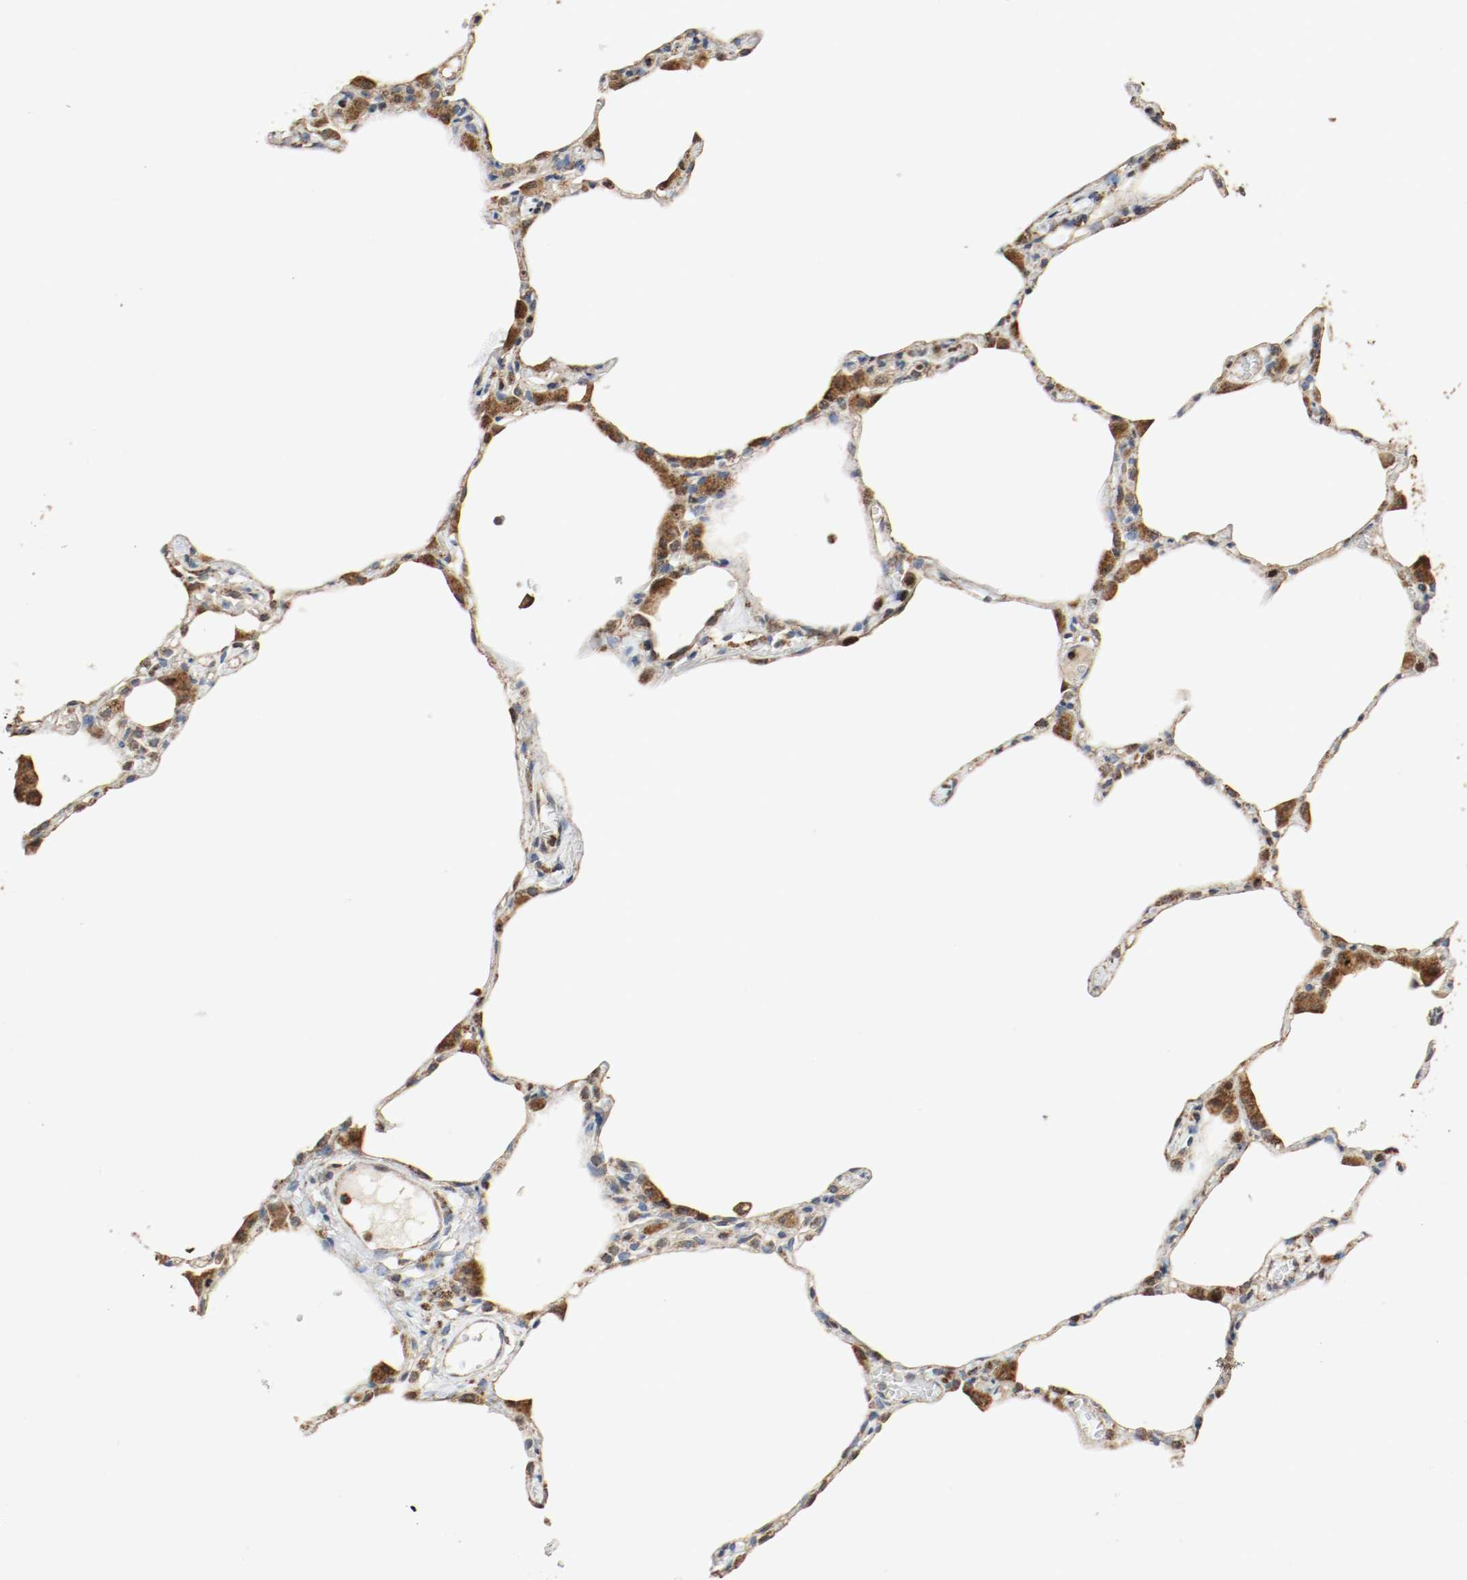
{"staining": {"intensity": "moderate", "quantity": "25%-75%", "location": "cytoplasmic/membranous,nuclear"}, "tissue": "lung", "cell_type": "Alveolar cells", "image_type": "normal", "snomed": [{"axis": "morphology", "description": "Normal tissue, NOS"}, {"axis": "topography", "description": "Lung"}], "caption": "DAB immunohistochemical staining of unremarkable lung reveals moderate cytoplasmic/membranous,nuclear protein staining in approximately 25%-75% of alveolar cells.", "gene": "ALDH4A1", "patient": {"sex": "female", "age": 49}}